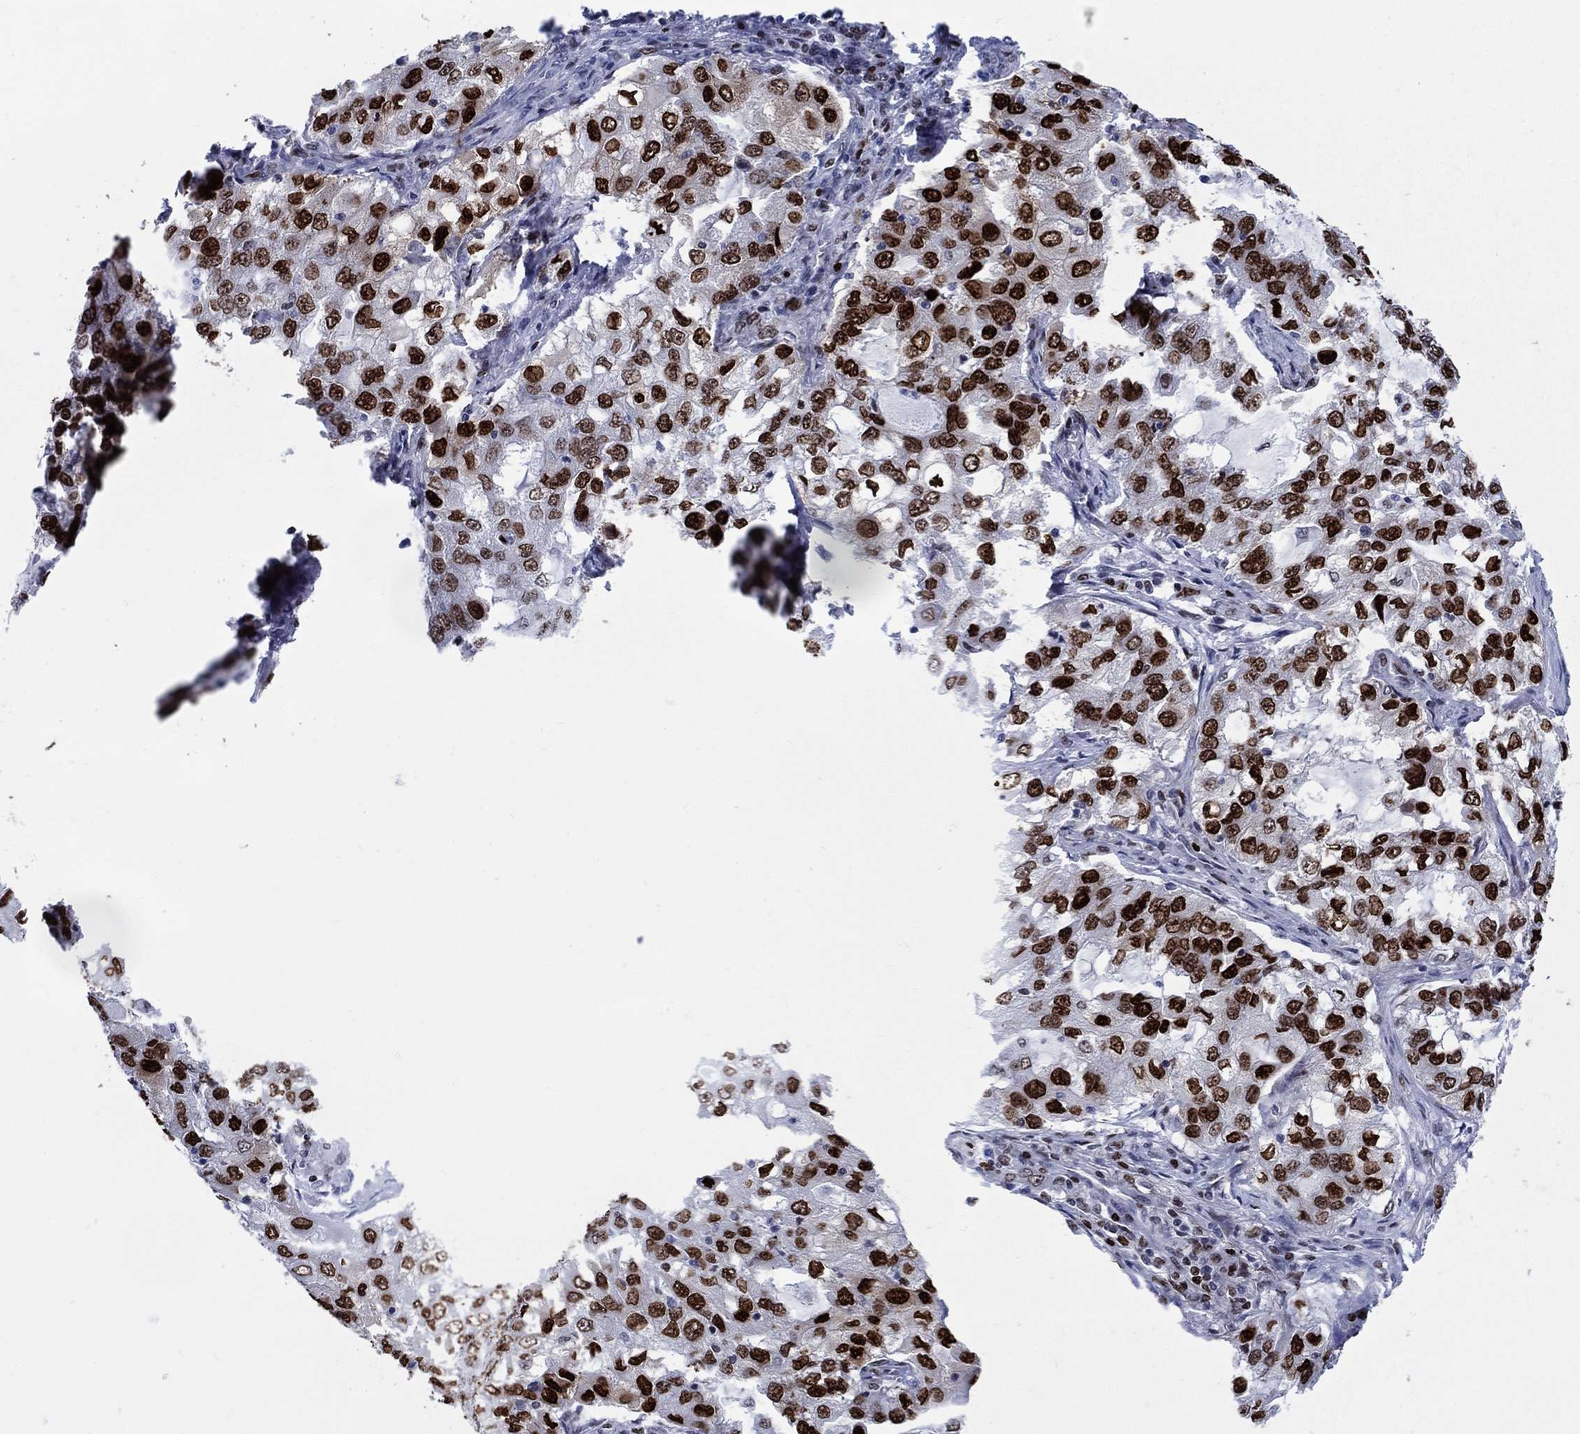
{"staining": {"intensity": "strong", "quantity": ">75%", "location": "nuclear"}, "tissue": "lung cancer", "cell_type": "Tumor cells", "image_type": "cancer", "snomed": [{"axis": "morphology", "description": "Adenocarcinoma, NOS"}, {"axis": "topography", "description": "Lung"}], "caption": "Lung cancer stained with immunohistochemistry (IHC) reveals strong nuclear positivity in approximately >75% of tumor cells.", "gene": "HMGA1", "patient": {"sex": "female", "age": 61}}